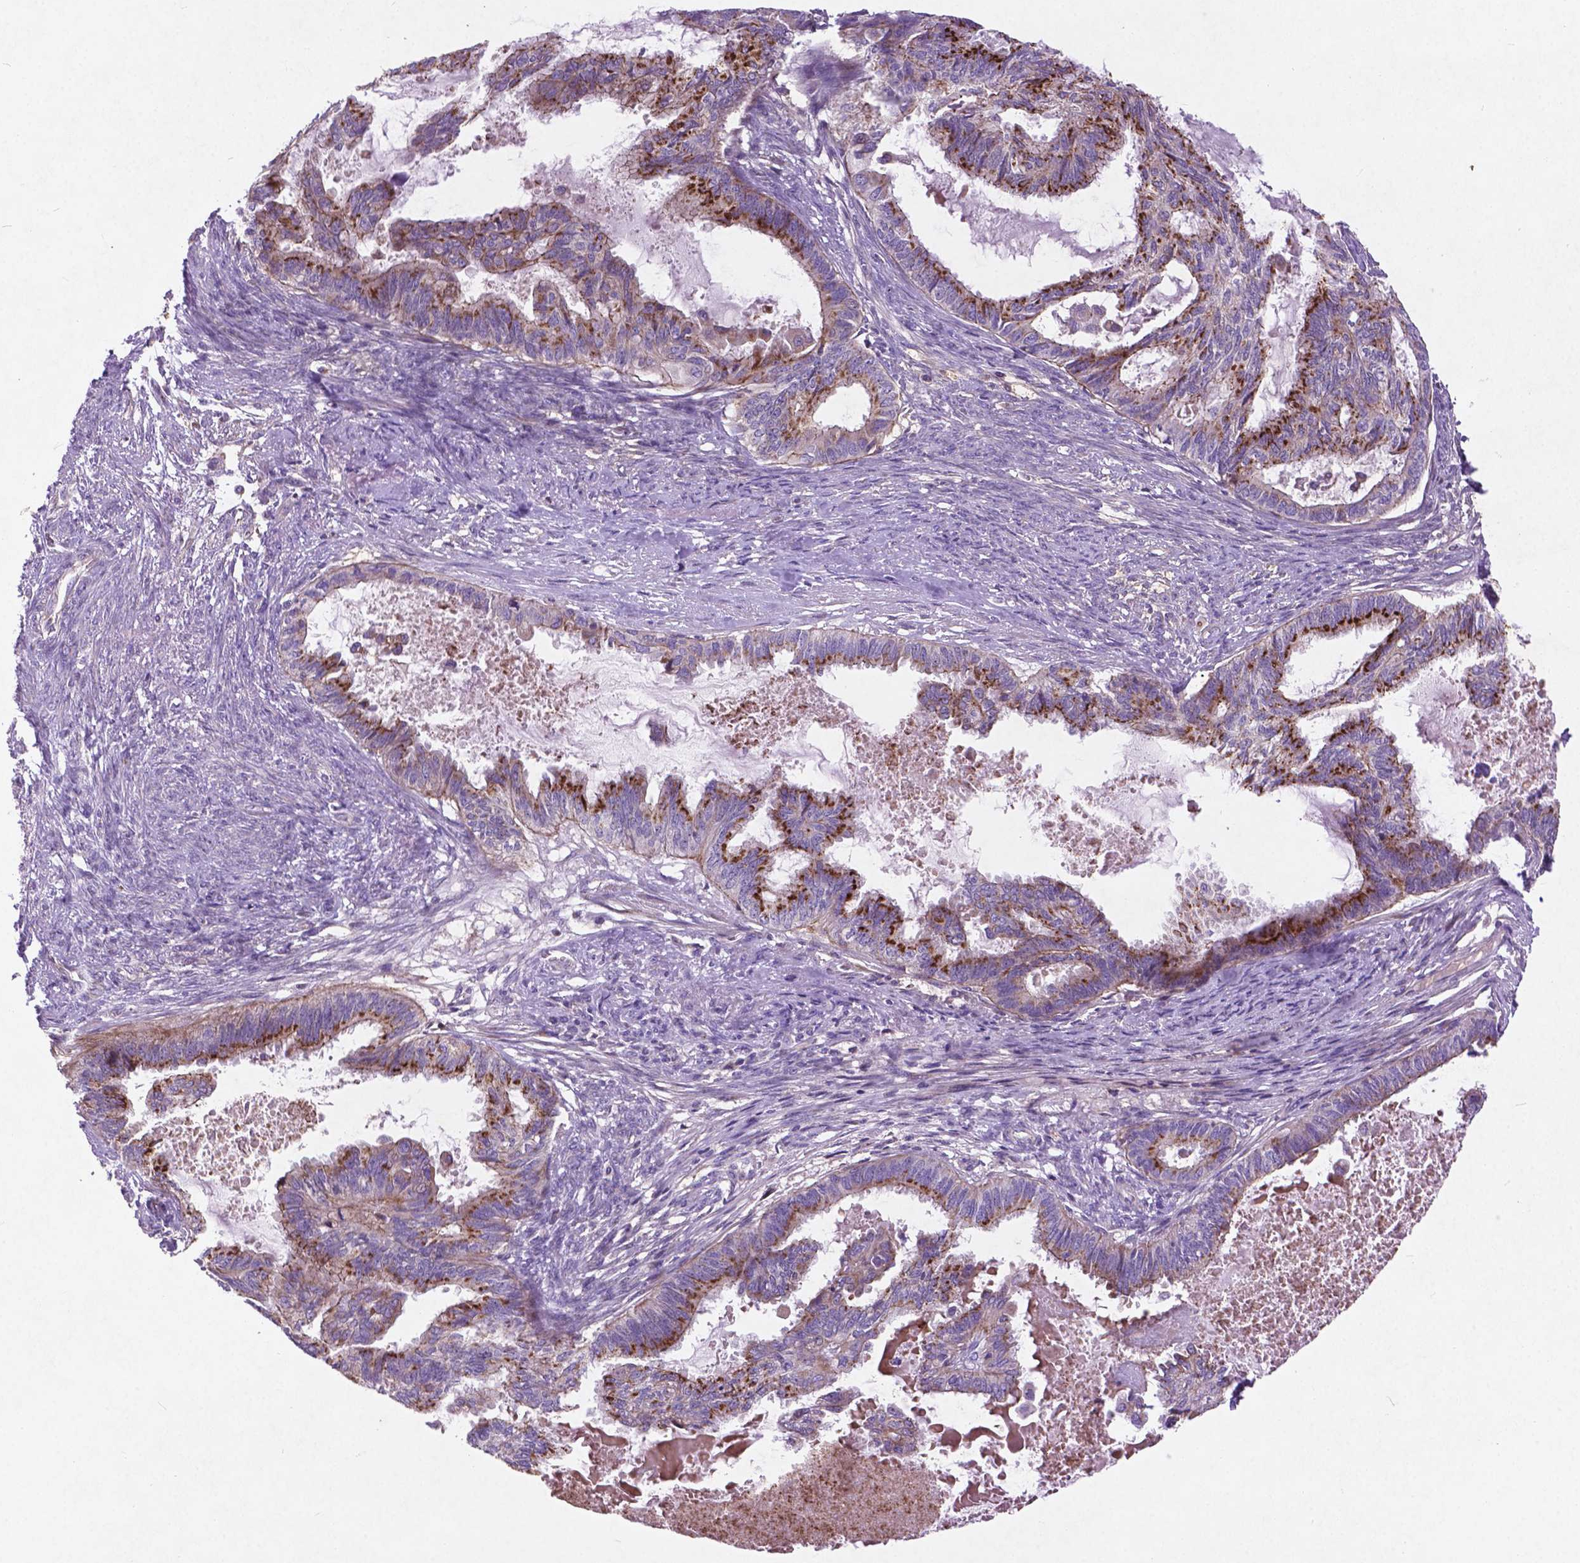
{"staining": {"intensity": "moderate", "quantity": ">75%", "location": "cytoplasmic/membranous"}, "tissue": "endometrial cancer", "cell_type": "Tumor cells", "image_type": "cancer", "snomed": [{"axis": "morphology", "description": "Adenocarcinoma, NOS"}, {"axis": "topography", "description": "Endometrium"}], "caption": "Protein expression analysis of human endometrial cancer (adenocarcinoma) reveals moderate cytoplasmic/membranous positivity in about >75% of tumor cells.", "gene": "ATG4D", "patient": {"sex": "female", "age": 86}}